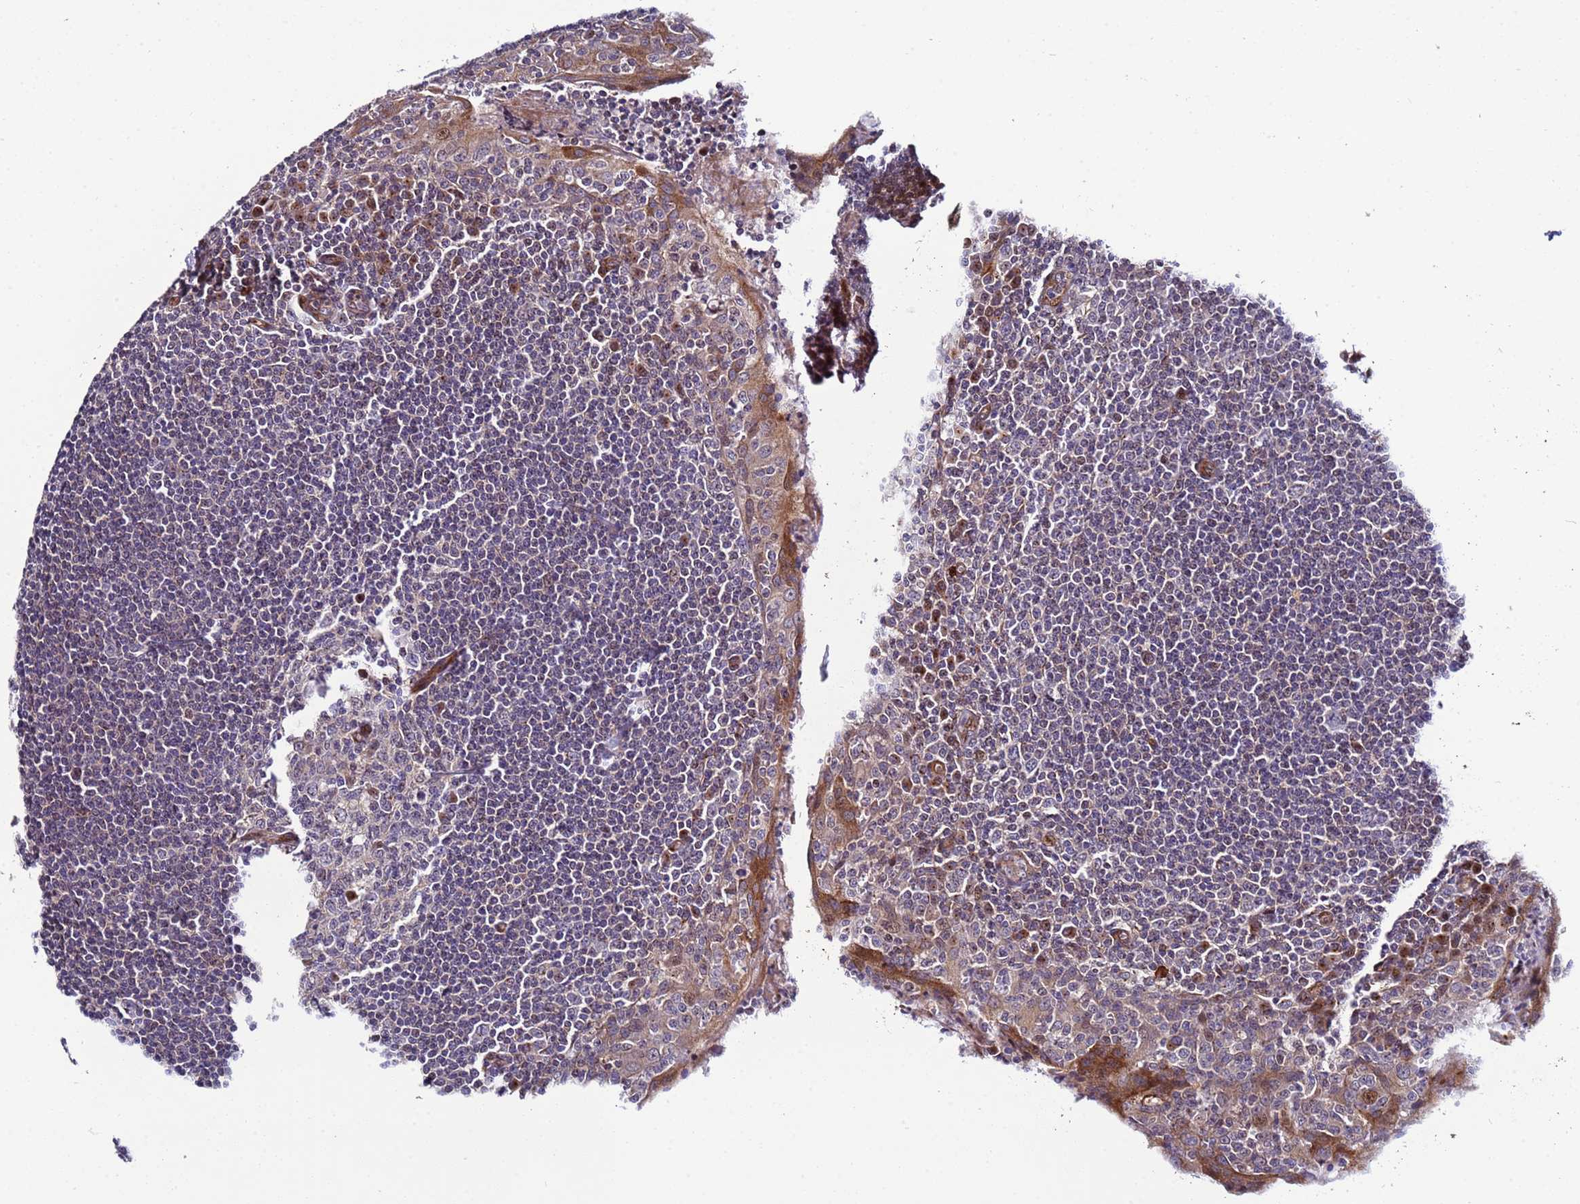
{"staining": {"intensity": "strong", "quantity": "<25%", "location": "nuclear"}, "tissue": "tonsil", "cell_type": "Germinal center cells", "image_type": "normal", "snomed": [{"axis": "morphology", "description": "Normal tissue, NOS"}, {"axis": "topography", "description": "Tonsil"}], "caption": "An IHC micrograph of normal tissue is shown. Protein staining in brown shows strong nuclear positivity in tonsil within germinal center cells.", "gene": "WBP11", "patient": {"sex": "male", "age": 27}}